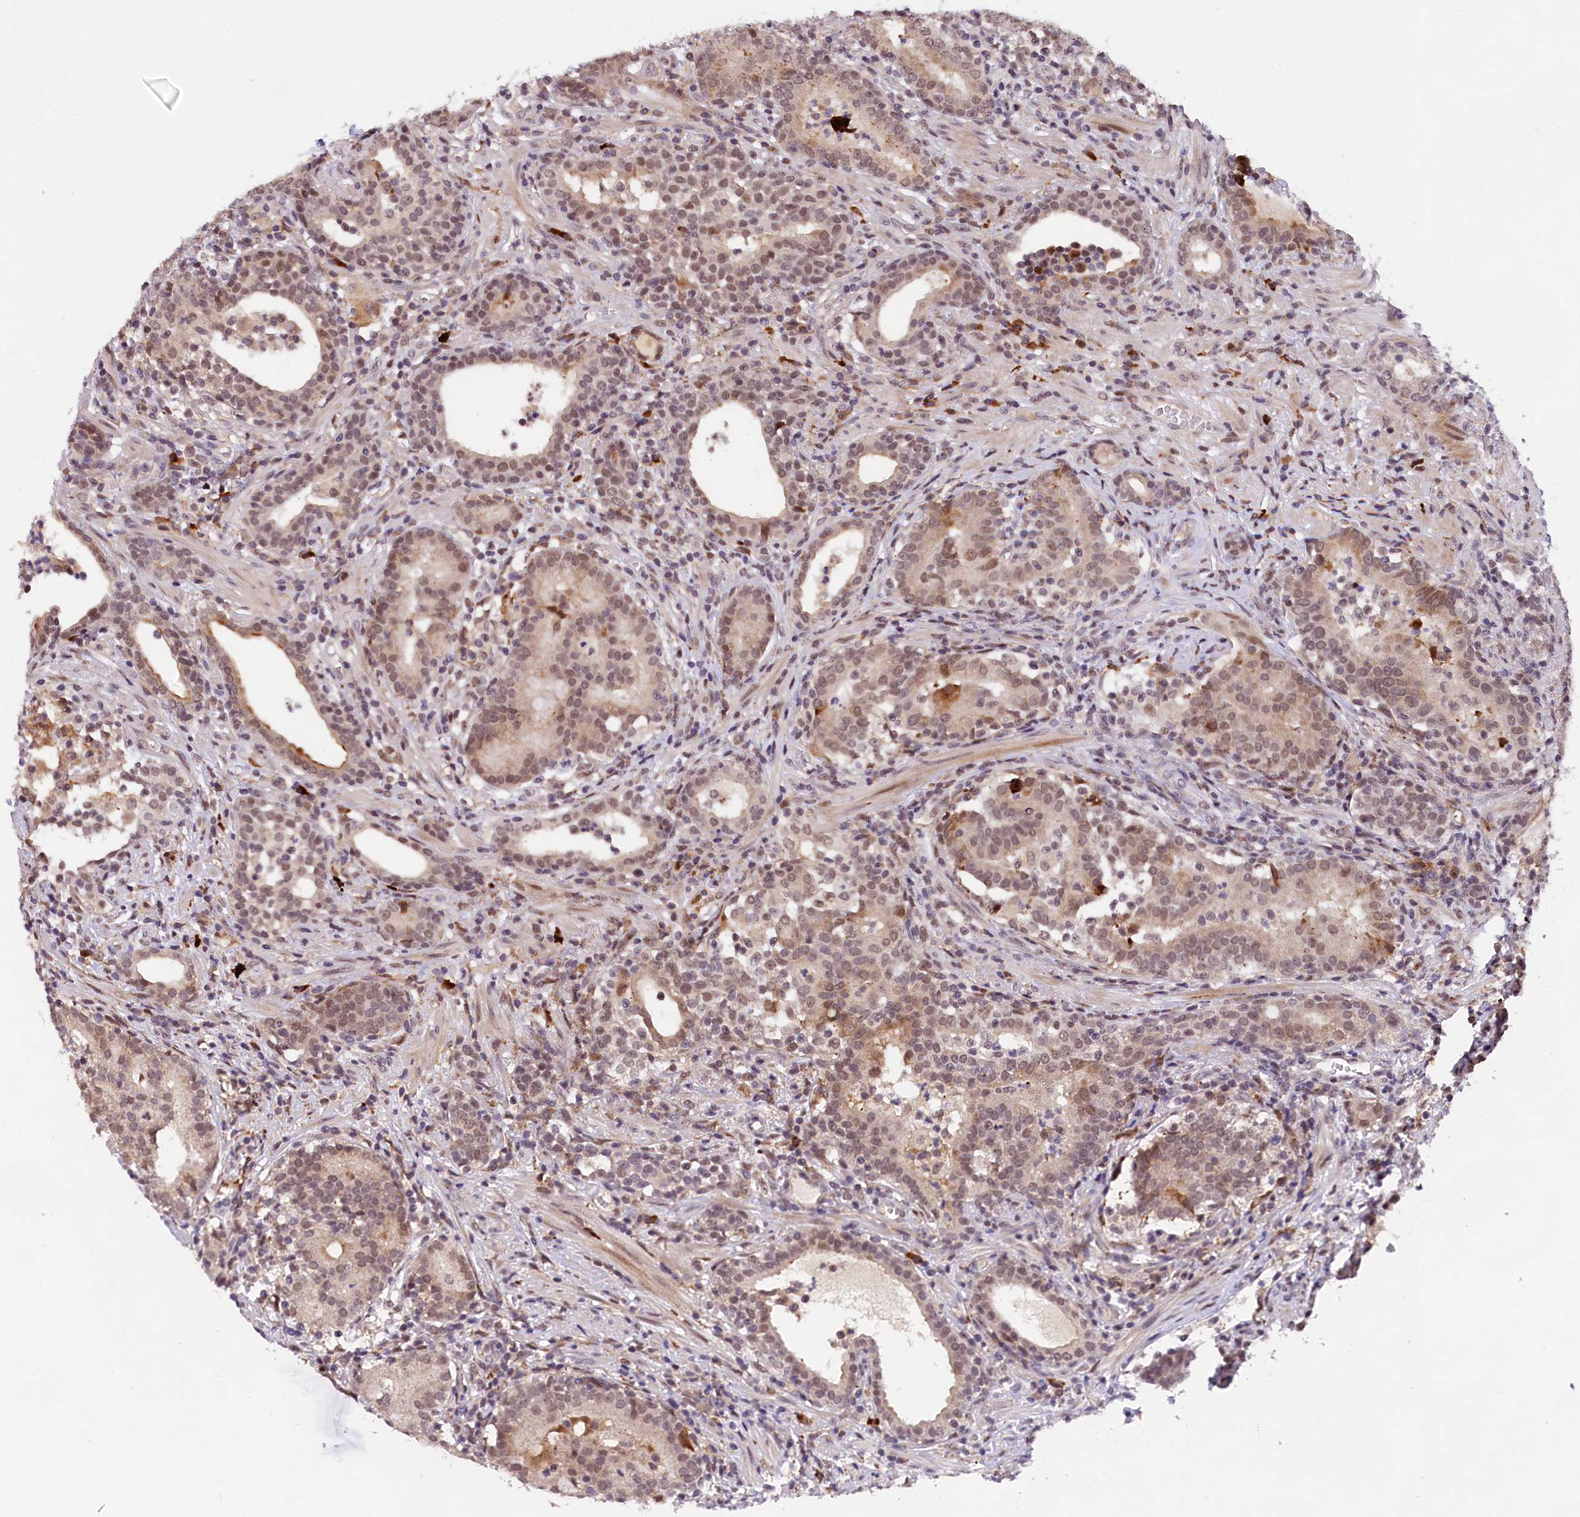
{"staining": {"intensity": "weak", "quantity": ">75%", "location": "cytoplasmic/membranous,nuclear"}, "tissue": "prostate cancer", "cell_type": "Tumor cells", "image_type": "cancer", "snomed": [{"axis": "morphology", "description": "Adenocarcinoma, High grade"}, {"axis": "topography", "description": "Prostate"}], "caption": "IHC micrograph of neoplastic tissue: prostate cancer (high-grade adenocarcinoma) stained using immunohistochemistry exhibits low levels of weak protein expression localized specifically in the cytoplasmic/membranous and nuclear of tumor cells, appearing as a cytoplasmic/membranous and nuclear brown color.", "gene": "FBXO45", "patient": {"sex": "male", "age": 67}}